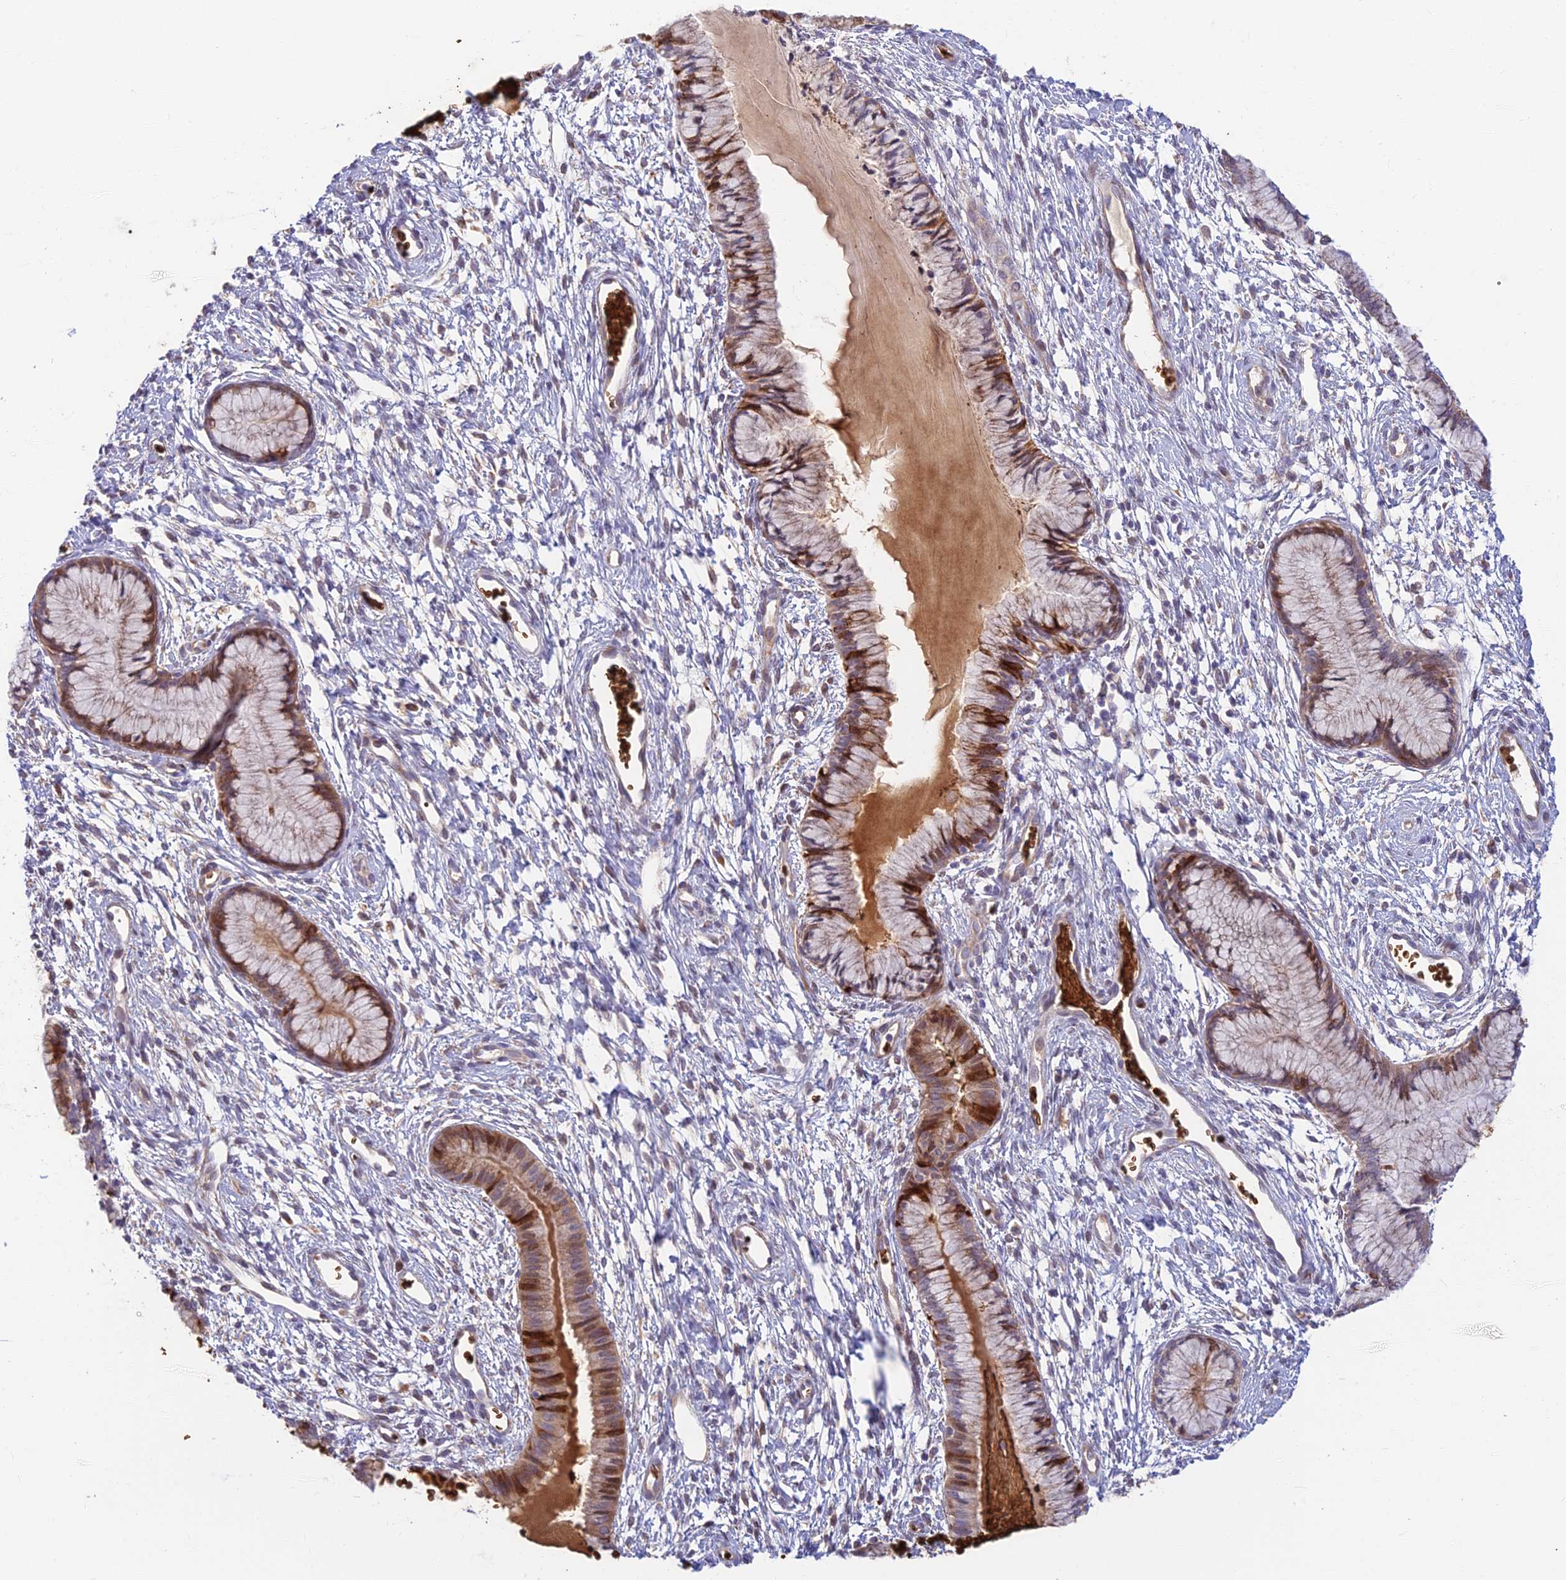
{"staining": {"intensity": "strong", "quantity": "25%-75%", "location": "cytoplasmic/membranous,nuclear"}, "tissue": "cervix", "cell_type": "Glandular cells", "image_type": "normal", "snomed": [{"axis": "morphology", "description": "Normal tissue, NOS"}, {"axis": "topography", "description": "Cervix"}], "caption": "IHC image of unremarkable cervix stained for a protein (brown), which exhibits high levels of strong cytoplasmic/membranous,nuclear positivity in approximately 25%-75% of glandular cells.", "gene": "UFSP2", "patient": {"sex": "female", "age": 42}}